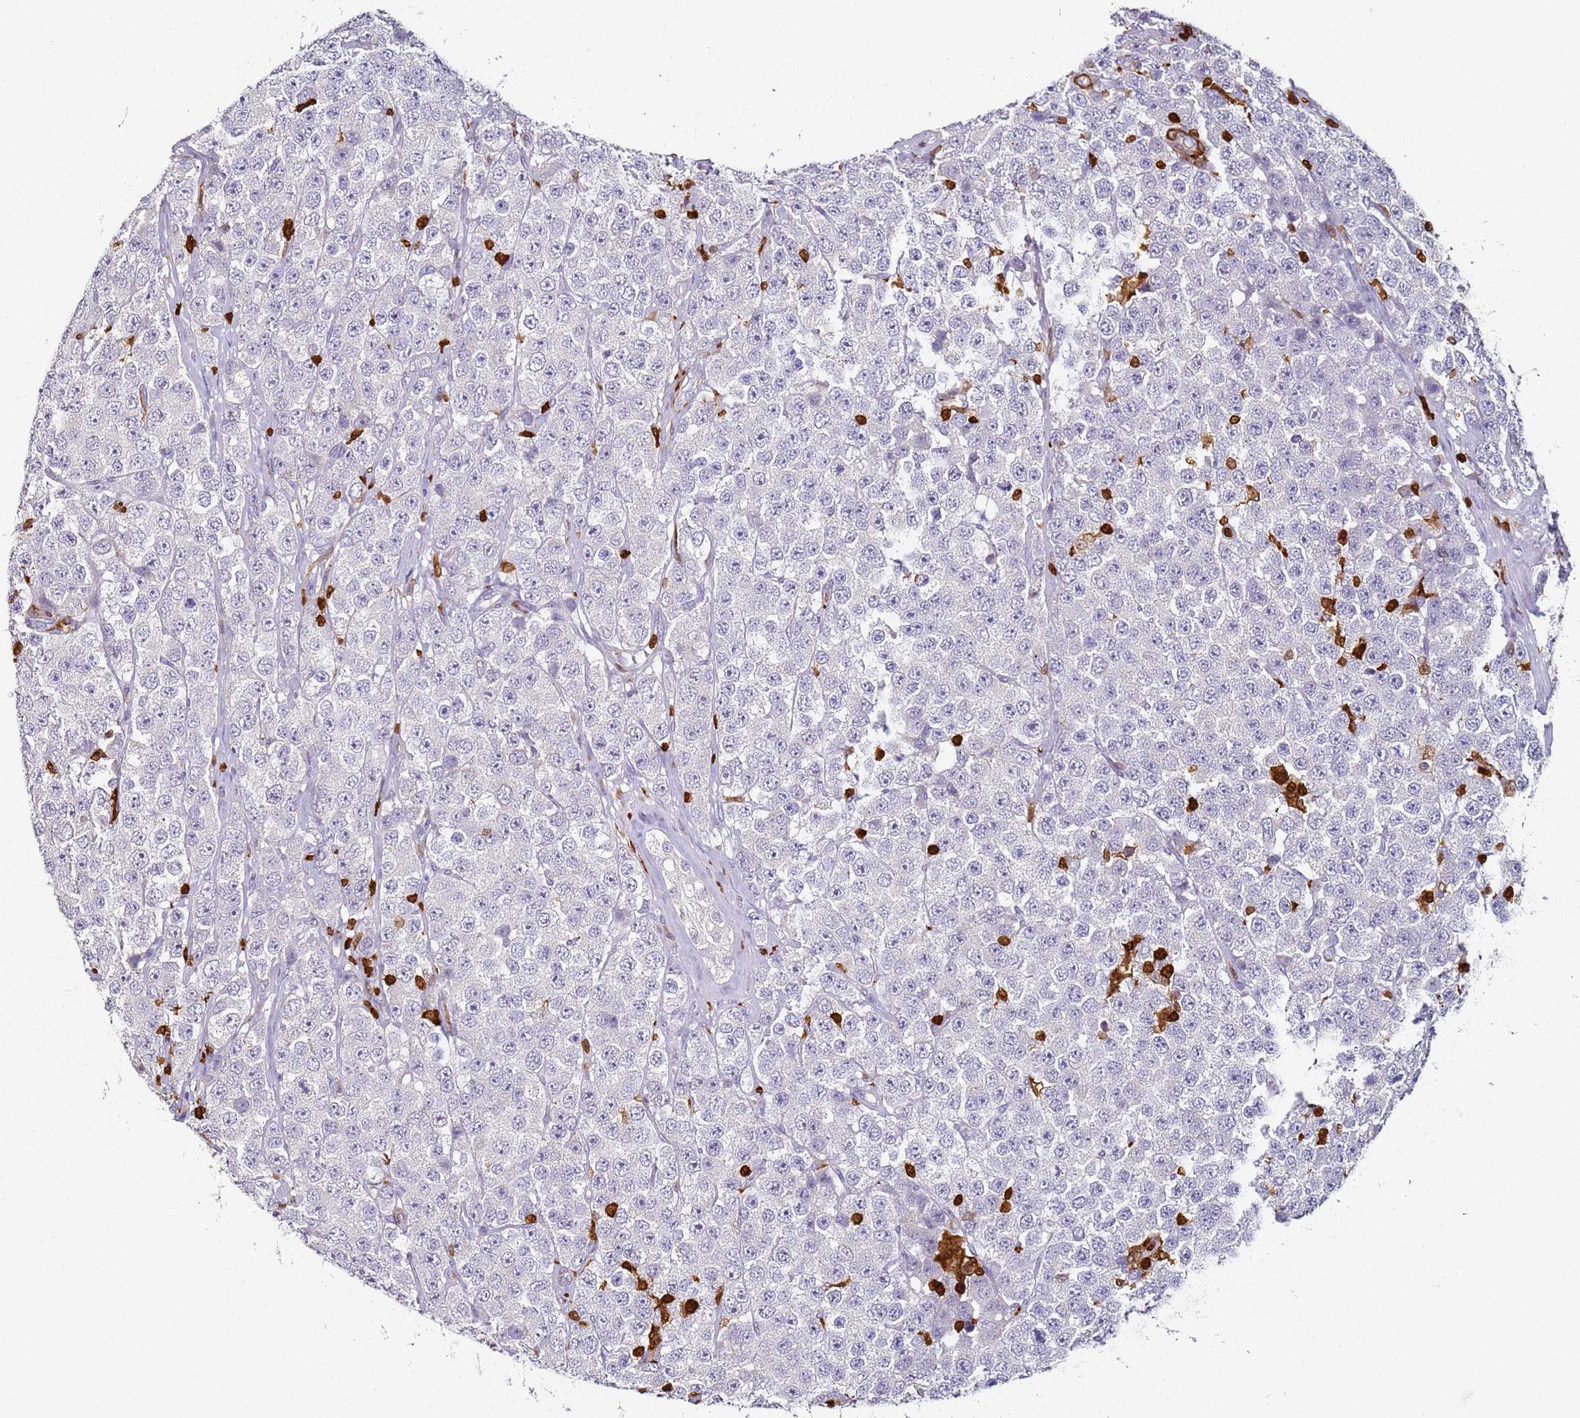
{"staining": {"intensity": "negative", "quantity": "none", "location": "none"}, "tissue": "testis cancer", "cell_type": "Tumor cells", "image_type": "cancer", "snomed": [{"axis": "morphology", "description": "Seminoma, NOS"}, {"axis": "topography", "description": "Testis"}], "caption": "An IHC image of testis seminoma is shown. There is no staining in tumor cells of testis seminoma. (DAB (3,3'-diaminobenzidine) IHC visualized using brightfield microscopy, high magnification).", "gene": "S100A4", "patient": {"sex": "male", "age": 28}}